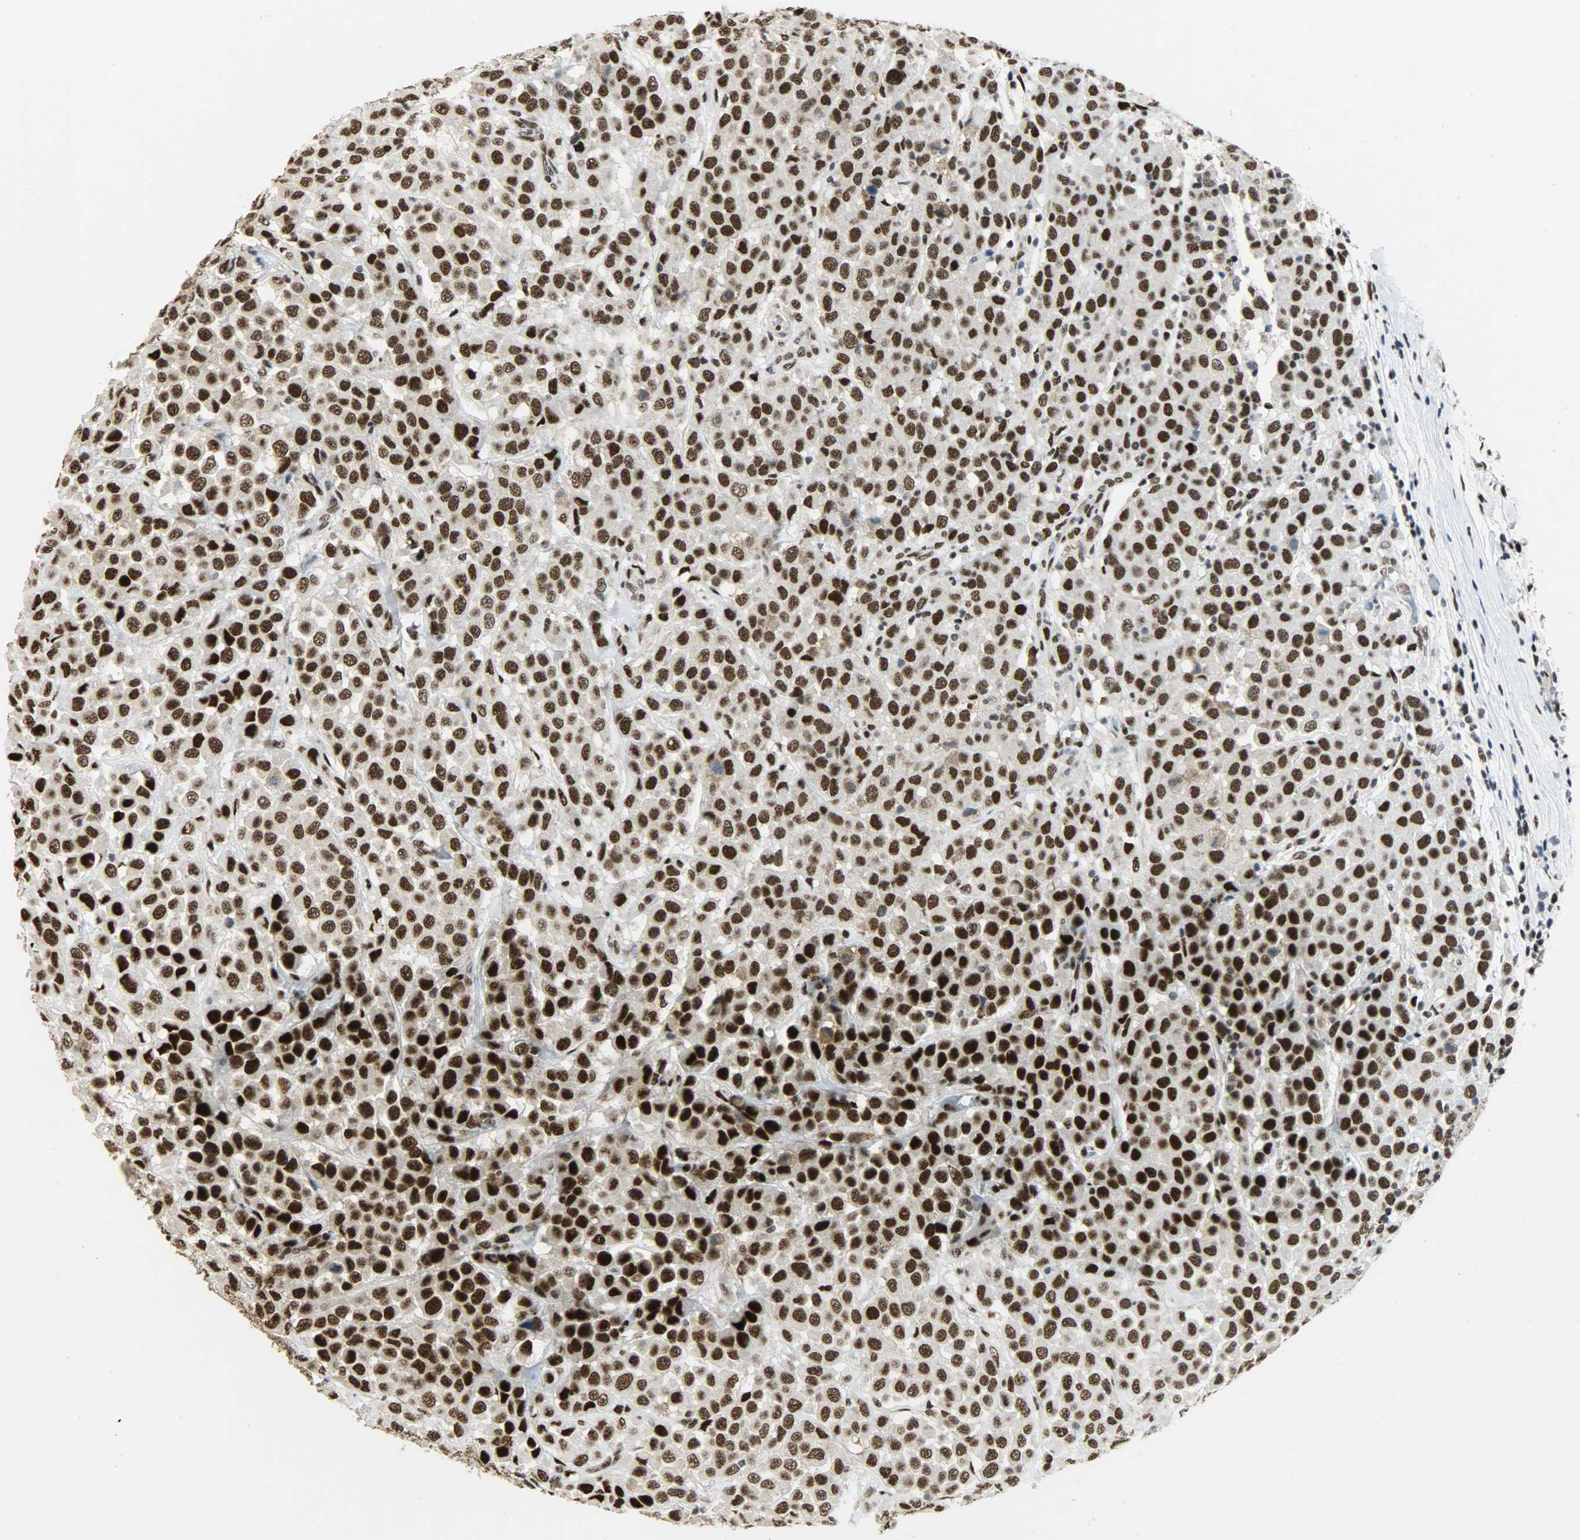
{"staining": {"intensity": "strong", "quantity": ">75%", "location": "nuclear"}, "tissue": "breast cancer", "cell_type": "Tumor cells", "image_type": "cancer", "snomed": [{"axis": "morphology", "description": "Duct carcinoma"}, {"axis": "topography", "description": "Breast"}], "caption": "This micrograph exhibits breast cancer stained with IHC to label a protein in brown. The nuclear of tumor cells show strong positivity for the protein. Nuclei are counter-stained blue.", "gene": "SSB", "patient": {"sex": "female", "age": 61}}